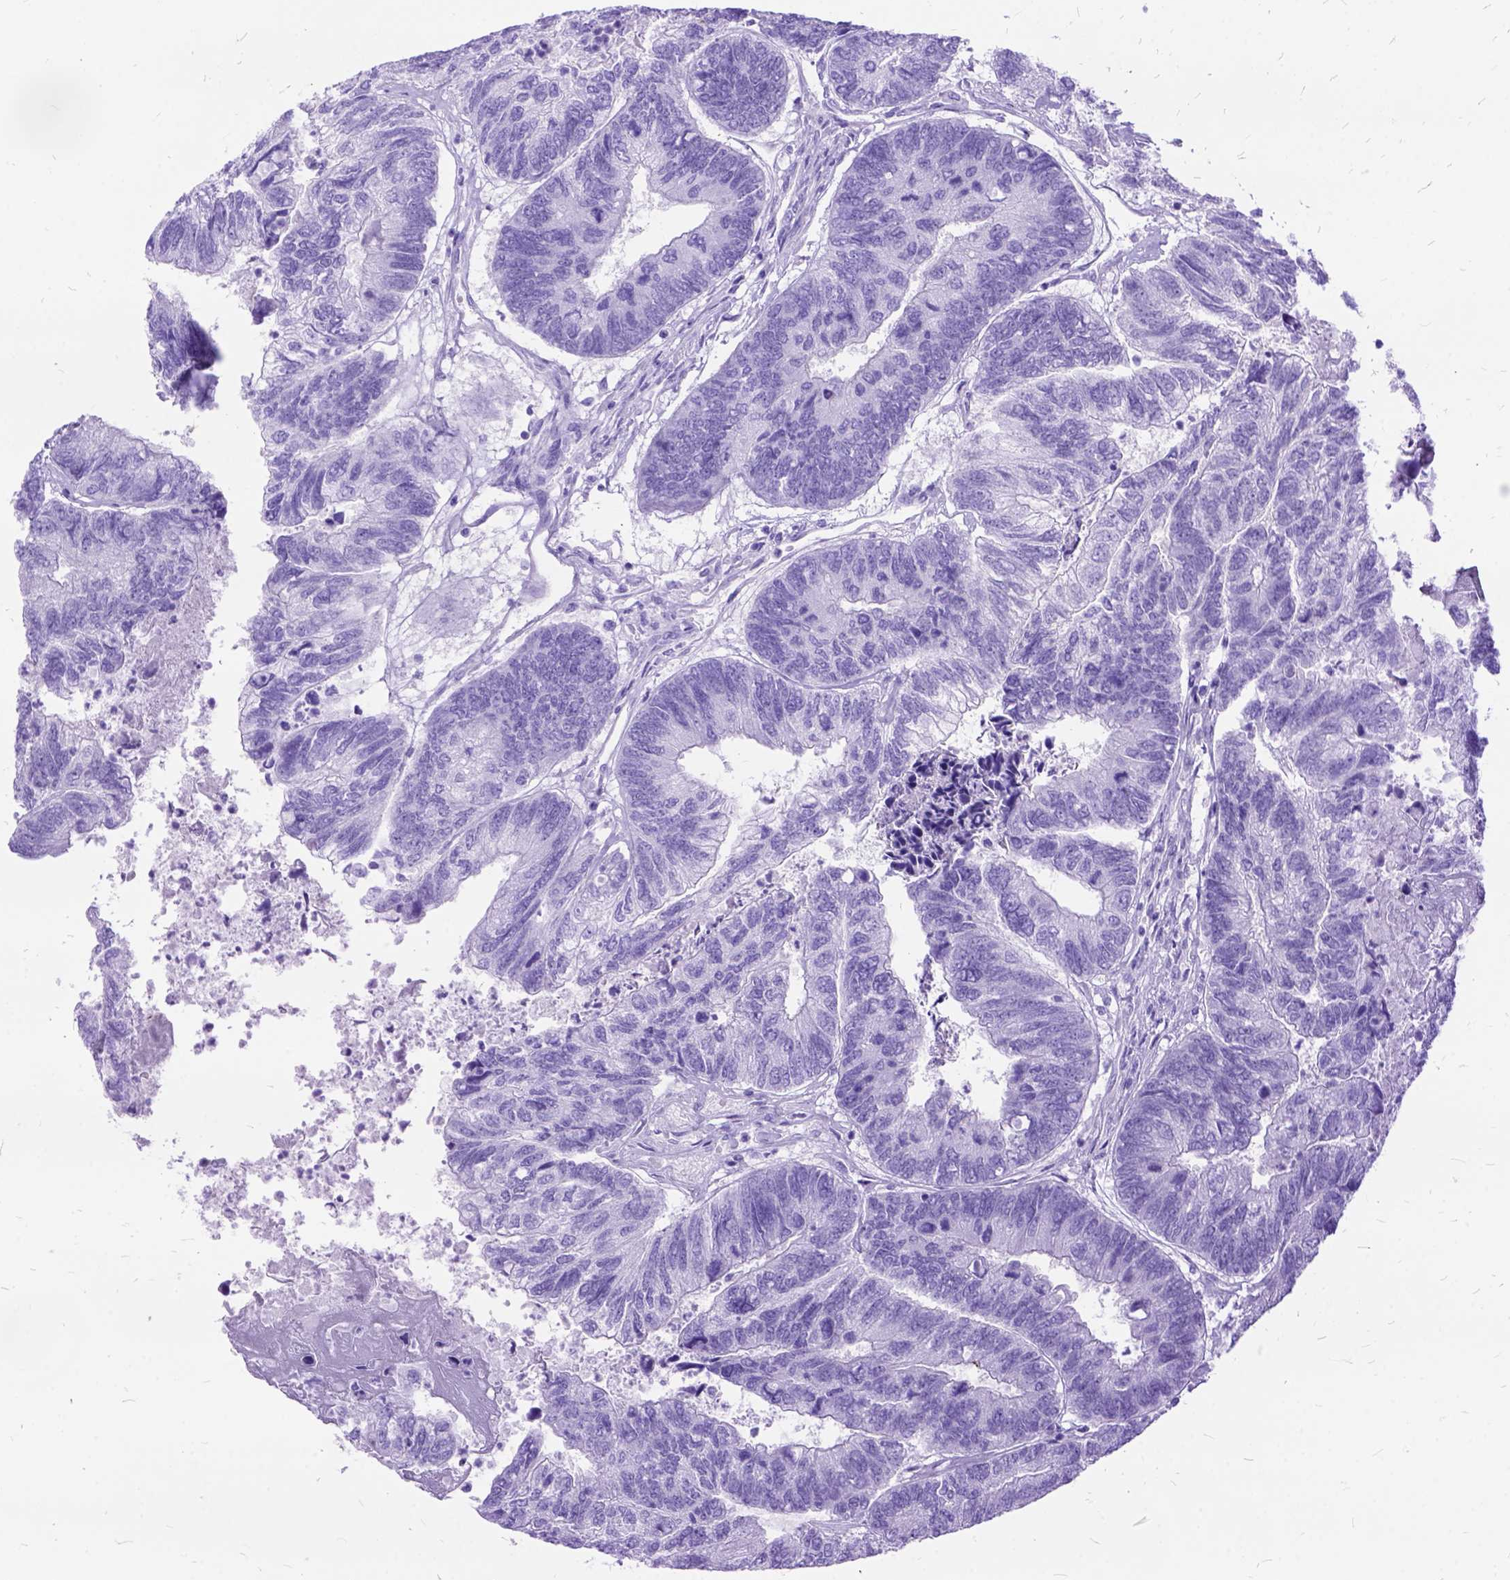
{"staining": {"intensity": "negative", "quantity": "none", "location": "none"}, "tissue": "colorectal cancer", "cell_type": "Tumor cells", "image_type": "cancer", "snomed": [{"axis": "morphology", "description": "Adenocarcinoma, NOS"}, {"axis": "topography", "description": "Colon"}], "caption": "DAB (3,3'-diaminobenzidine) immunohistochemical staining of human colorectal cancer demonstrates no significant positivity in tumor cells.", "gene": "DNAH2", "patient": {"sex": "female", "age": 67}}